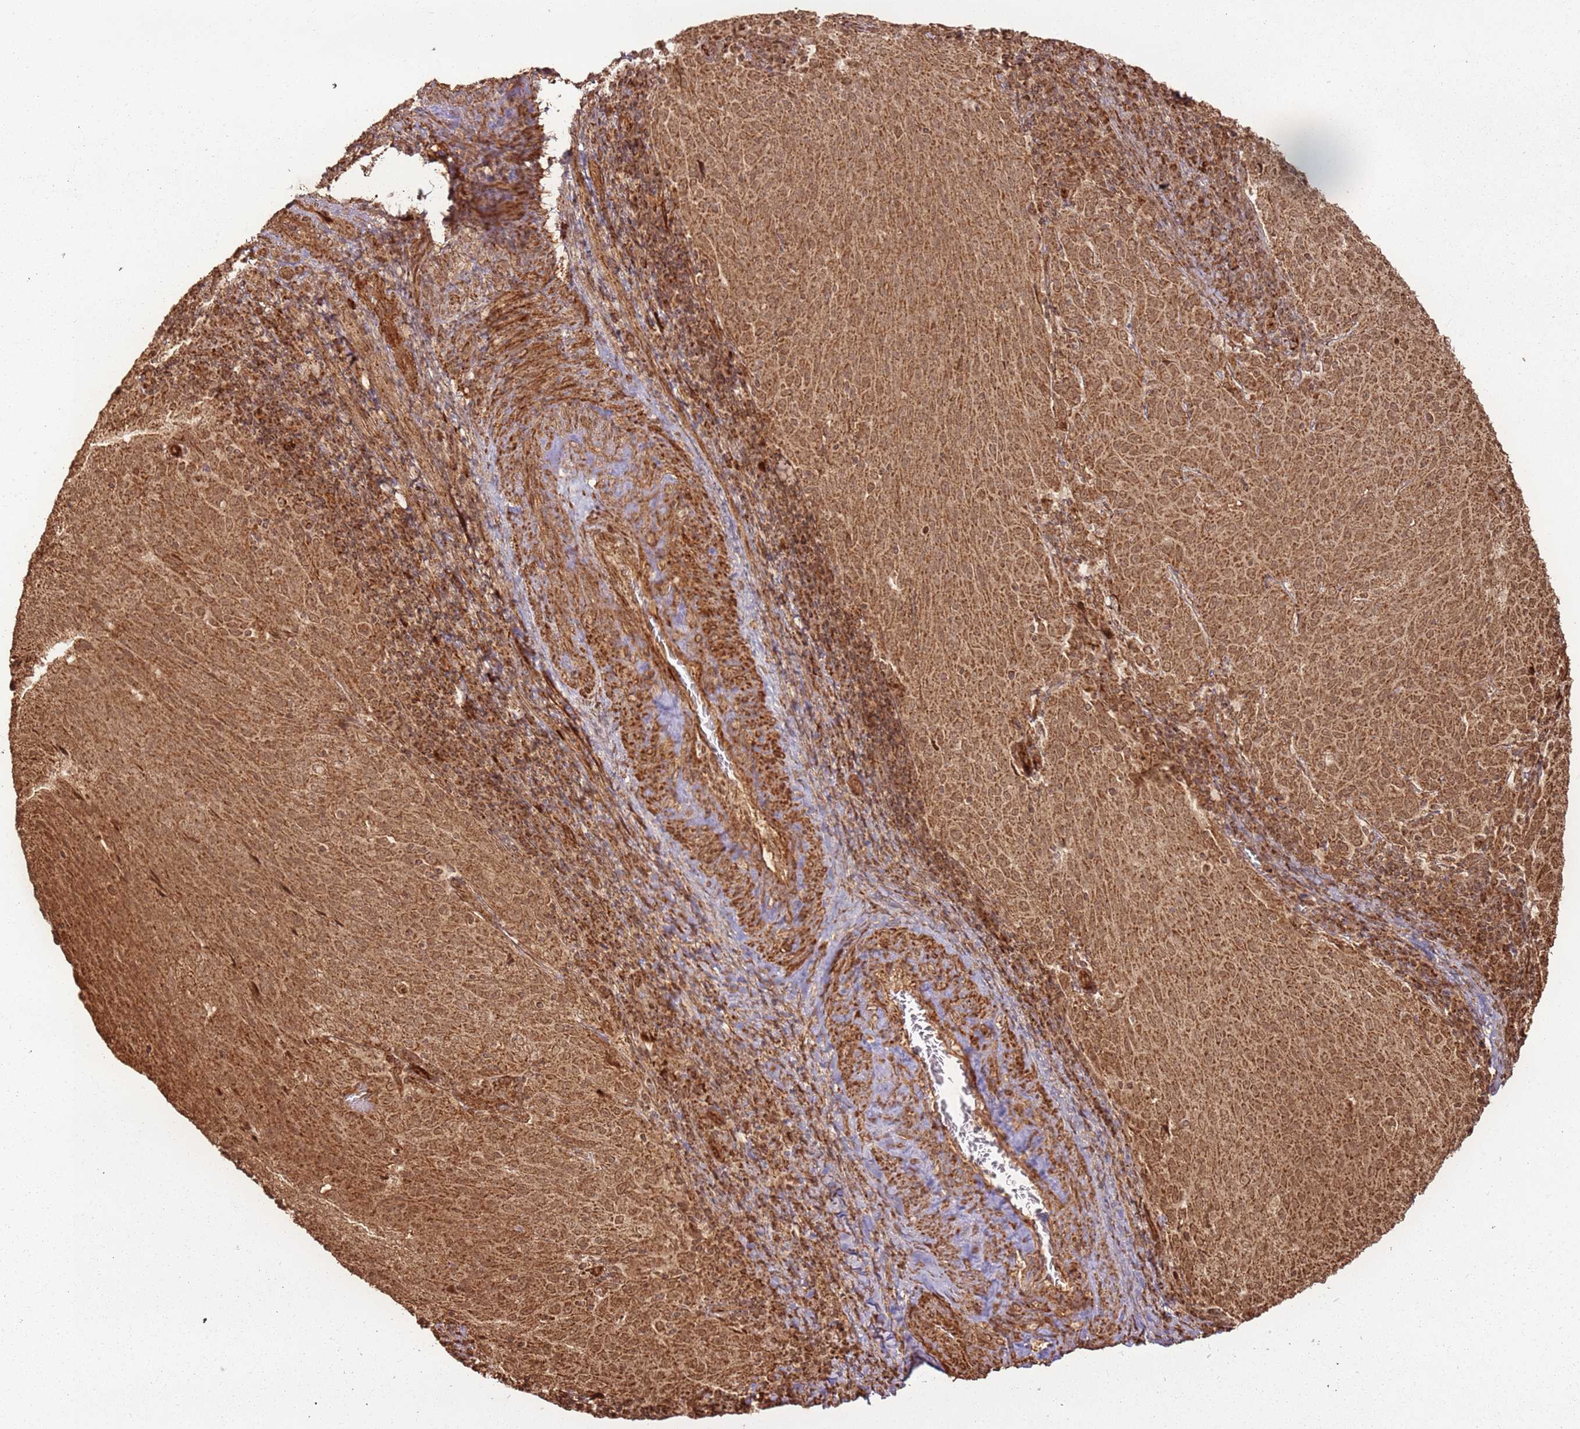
{"staining": {"intensity": "moderate", "quantity": ">75%", "location": "cytoplasmic/membranous,nuclear"}, "tissue": "cervical cancer", "cell_type": "Tumor cells", "image_type": "cancer", "snomed": [{"axis": "morphology", "description": "Squamous cell carcinoma, NOS"}, {"axis": "topography", "description": "Cervix"}], "caption": "Human squamous cell carcinoma (cervical) stained with a protein marker displays moderate staining in tumor cells.", "gene": "MRPS6", "patient": {"sex": "female", "age": 46}}